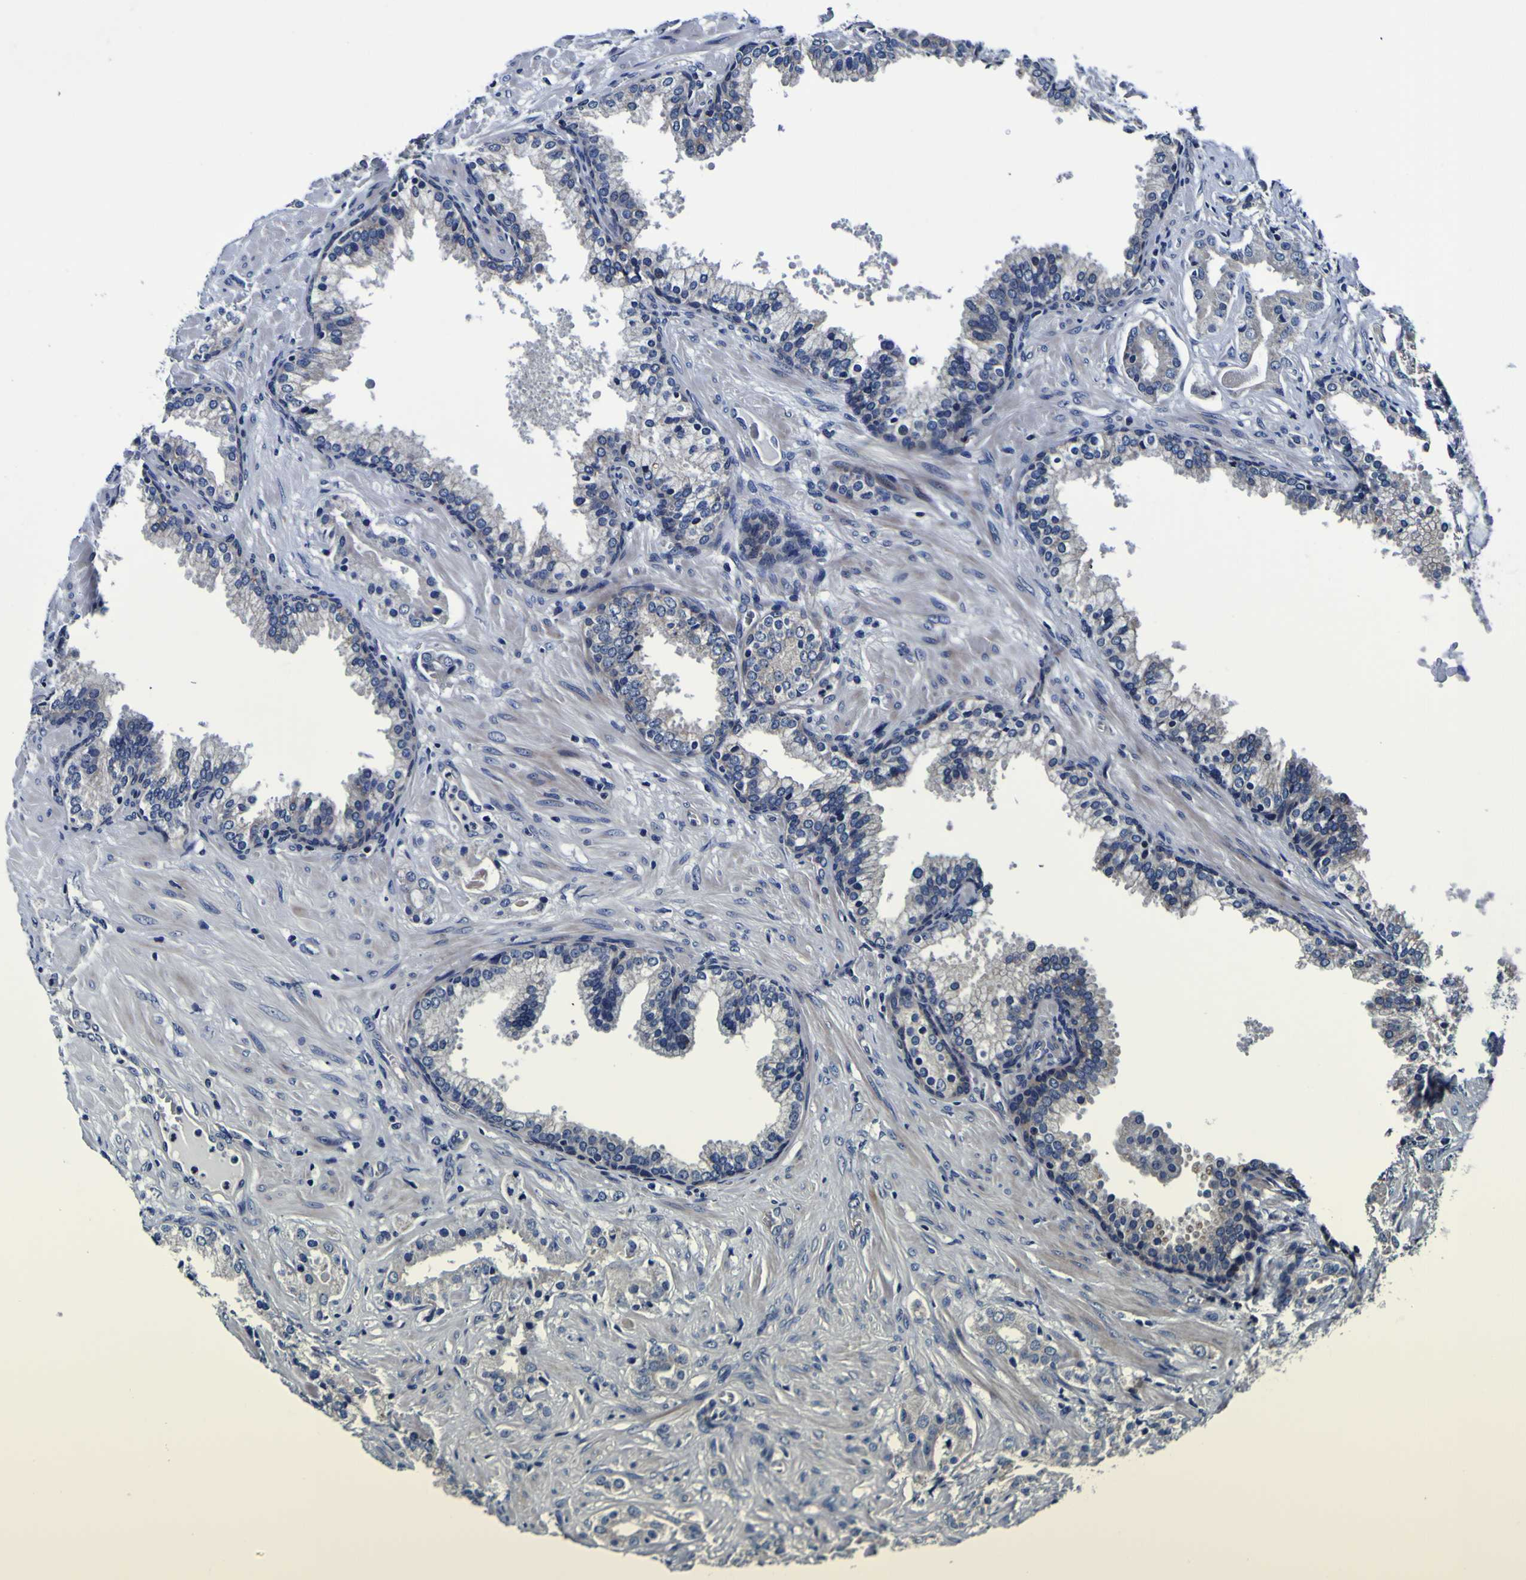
{"staining": {"intensity": "weak", "quantity": ">75%", "location": "cytoplasmic/membranous"}, "tissue": "prostate cancer", "cell_type": "Tumor cells", "image_type": "cancer", "snomed": [{"axis": "morphology", "description": "Adenocarcinoma, Low grade"}, {"axis": "topography", "description": "Prostate"}], "caption": "This micrograph reveals immunohistochemistry (IHC) staining of adenocarcinoma (low-grade) (prostate), with low weak cytoplasmic/membranous positivity in approximately >75% of tumor cells.", "gene": "PDLIM4", "patient": {"sex": "male", "age": 59}}